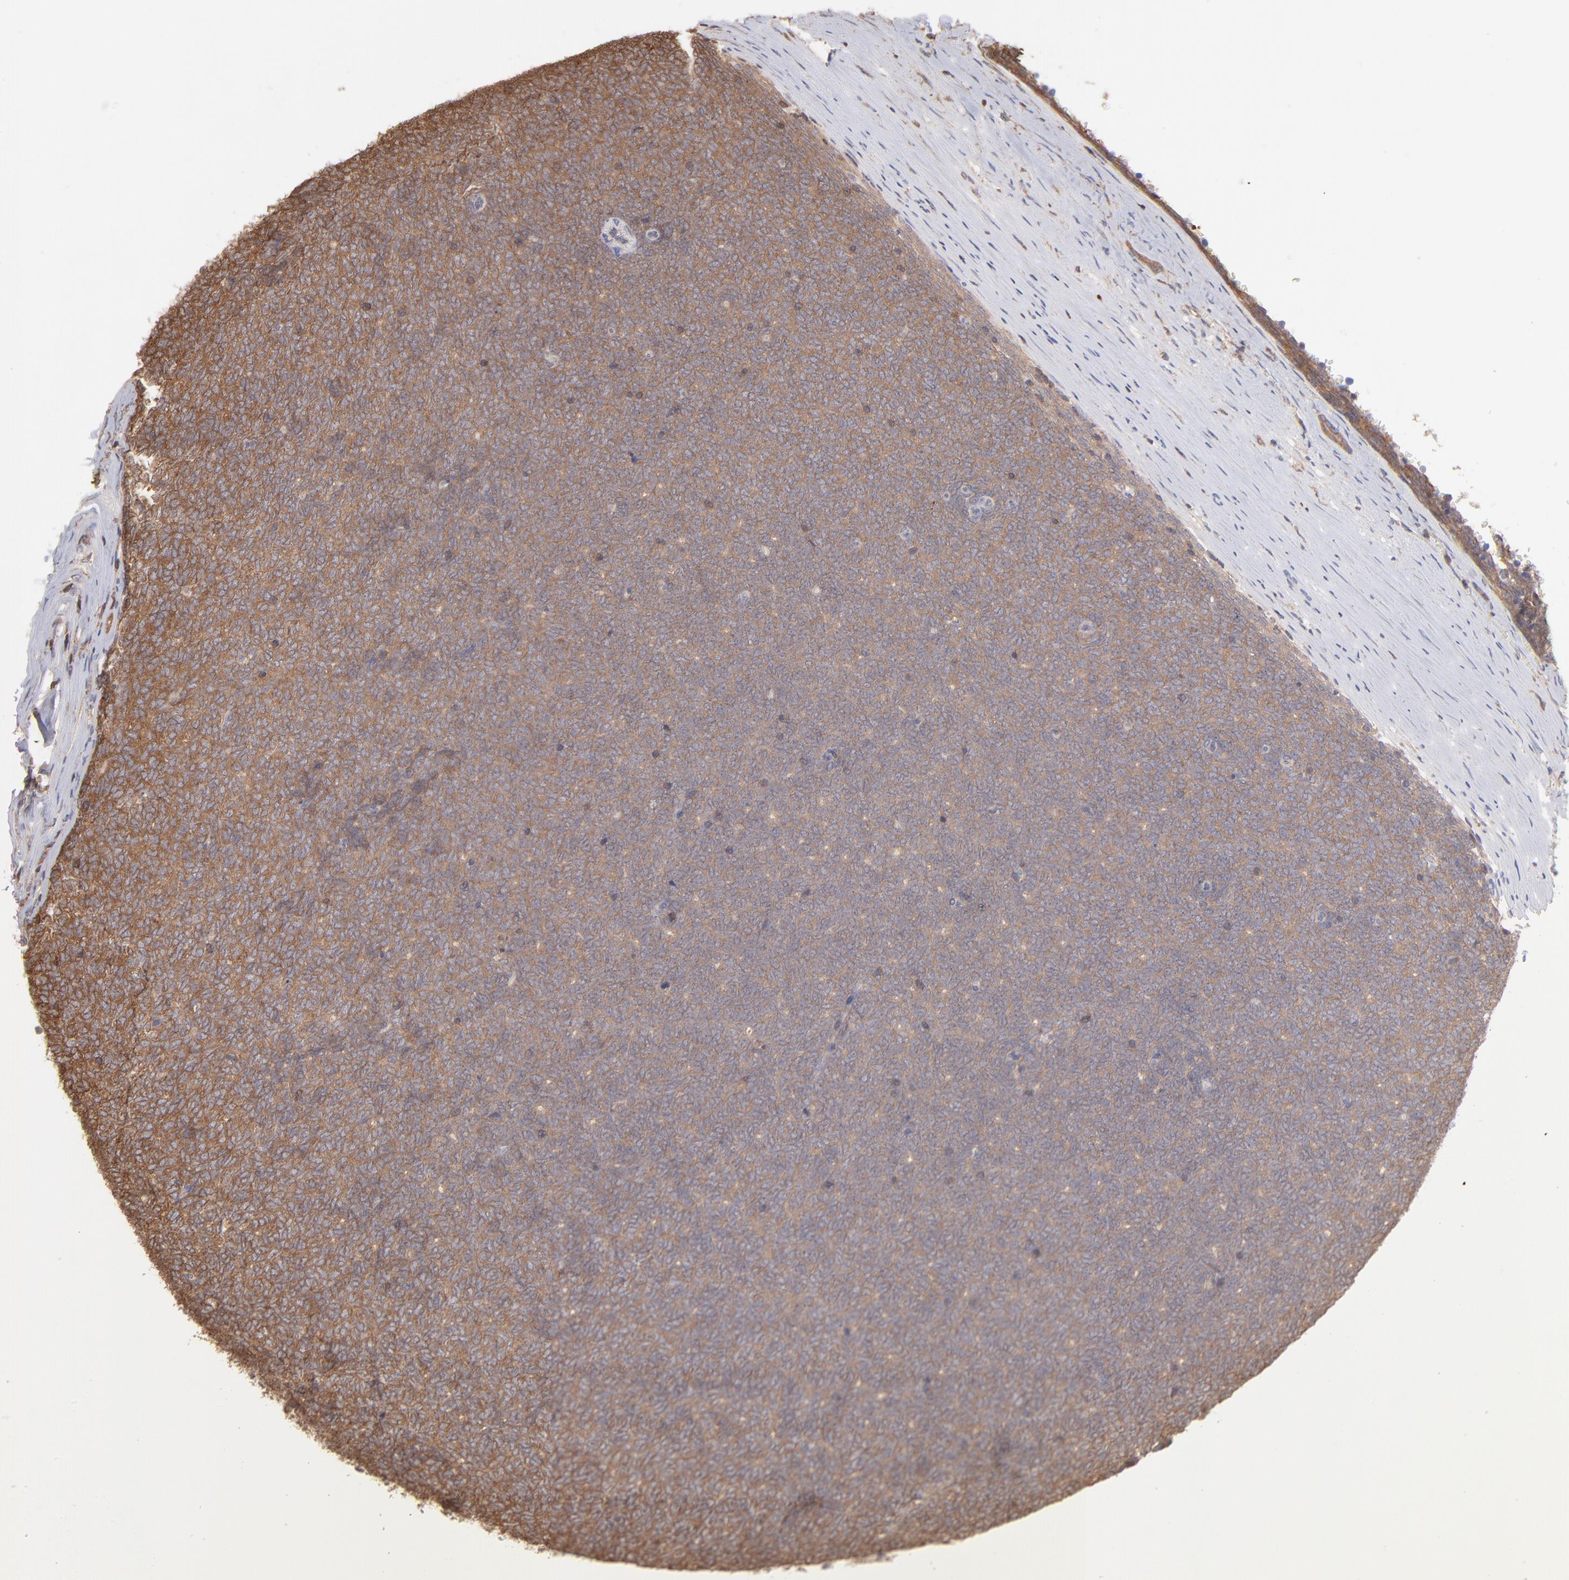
{"staining": {"intensity": "moderate", "quantity": ">75%", "location": "cytoplasmic/membranous"}, "tissue": "renal cancer", "cell_type": "Tumor cells", "image_type": "cancer", "snomed": [{"axis": "morphology", "description": "Neoplasm, malignant, NOS"}, {"axis": "topography", "description": "Kidney"}], "caption": "Immunohistochemical staining of human renal cancer (malignant neoplasm) reveals medium levels of moderate cytoplasmic/membranous protein expression in approximately >75% of tumor cells.", "gene": "MAP2K2", "patient": {"sex": "male", "age": 28}}